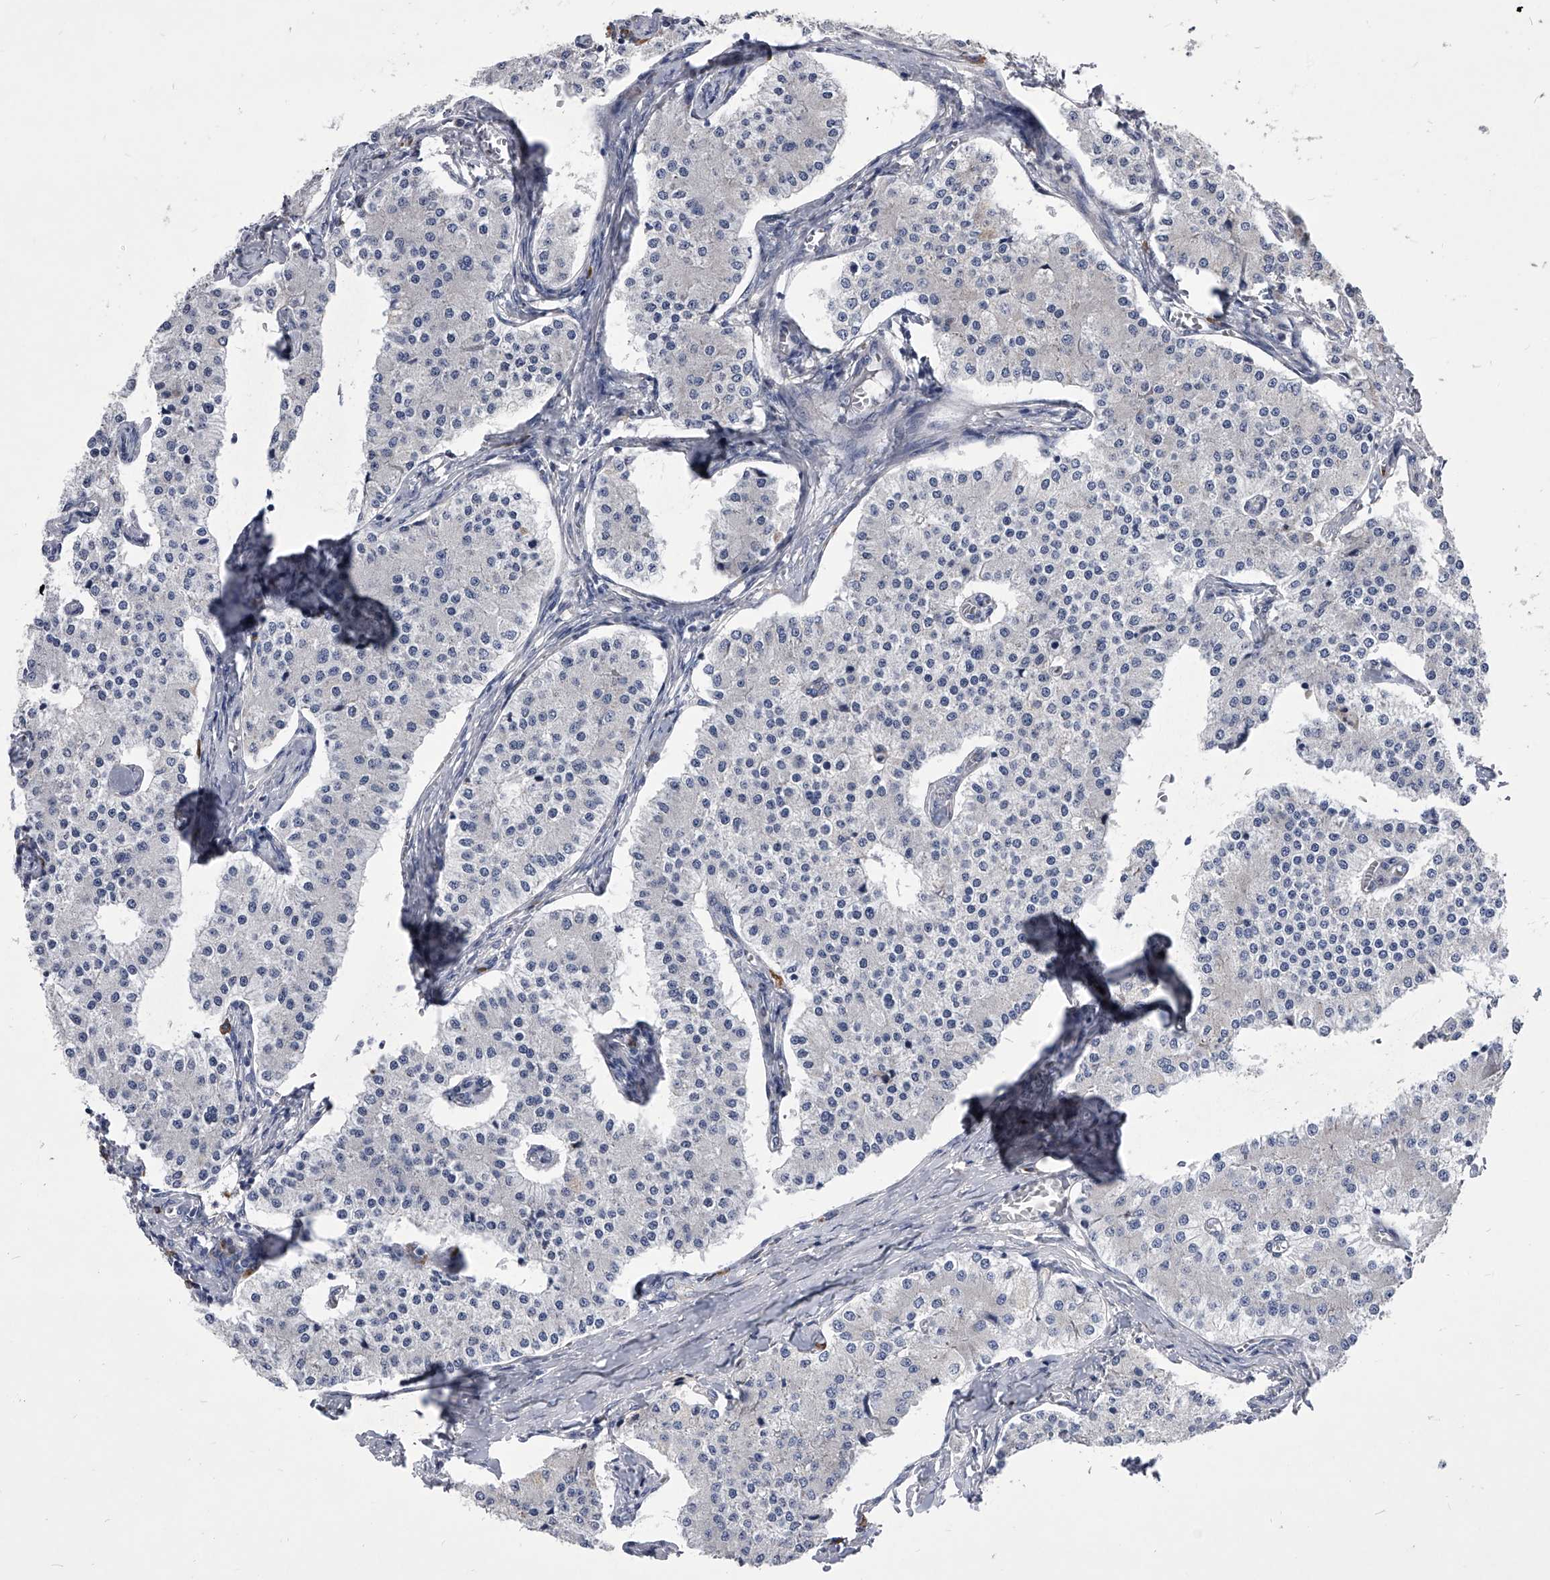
{"staining": {"intensity": "negative", "quantity": "none", "location": "none"}, "tissue": "carcinoid", "cell_type": "Tumor cells", "image_type": "cancer", "snomed": [{"axis": "morphology", "description": "Carcinoid, malignant, NOS"}, {"axis": "topography", "description": "Colon"}], "caption": "Immunohistochemical staining of human carcinoid (malignant) shows no significant expression in tumor cells.", "gene": "CCR4", "patient": {"sex": "female", "age": 52}}